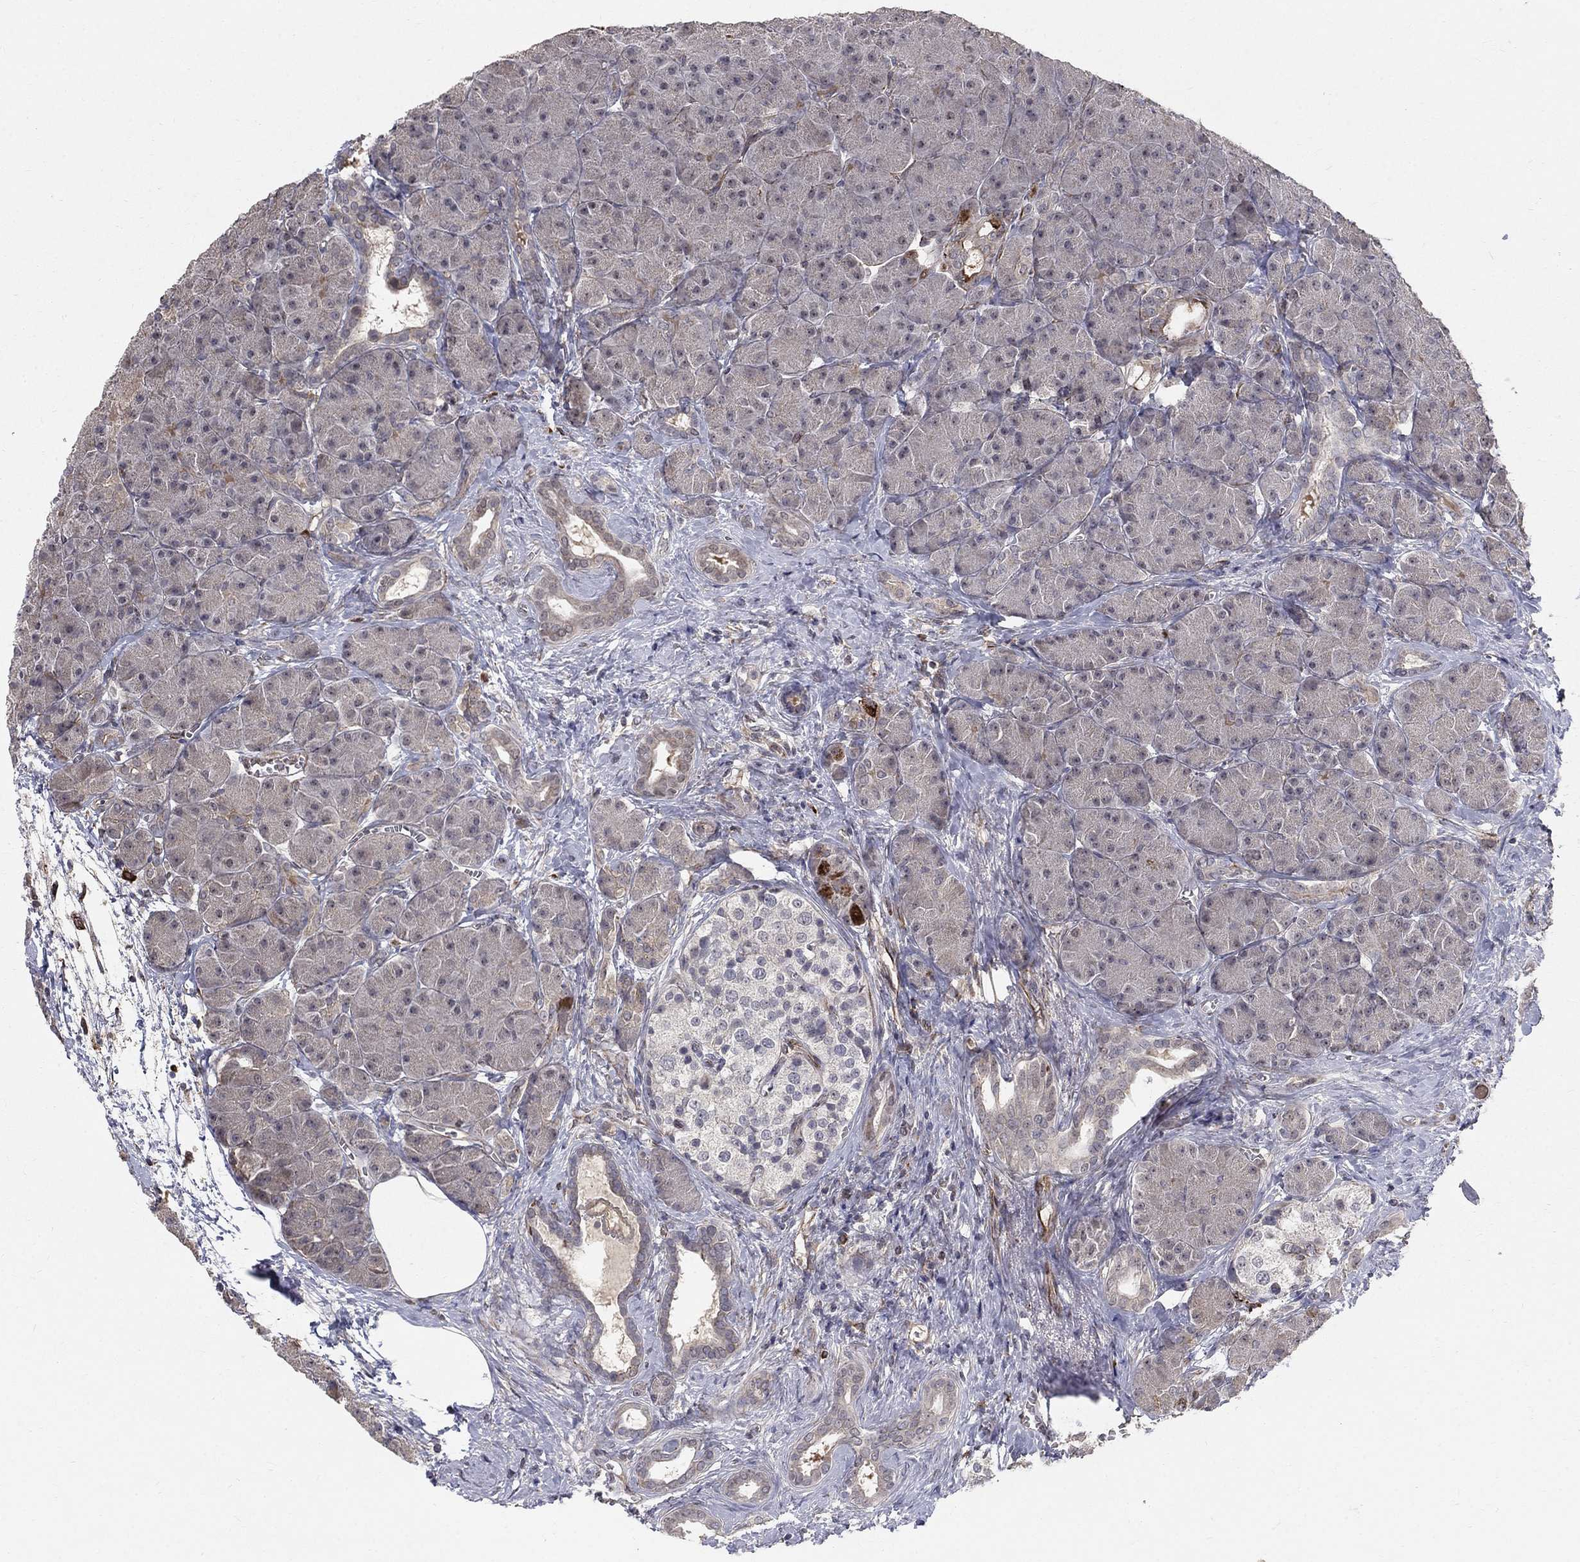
{"staining": {"intensity": "negative", "quantity": "none", "location": "none"}, "tissue": "pancreas", "cell_type": "Exocrine glandular cells", "image_type": "normal", "snomed": [{"axis": "morphology", "description": "Normal tissue, NOS"}, {"axis": "topography", "description": "Pancreas"}], "caption": "The immunohistochemistry (IHC) image has no significant staining in exocrine glandular cells of pancreas. (DAB (3,3'-diaminobenzidine) immunohistochemistry (IHC) visualized using brightfield microscopy, high magnification).", "gene": "MSRA", "patient": {"sex": "male", "age": 61}}